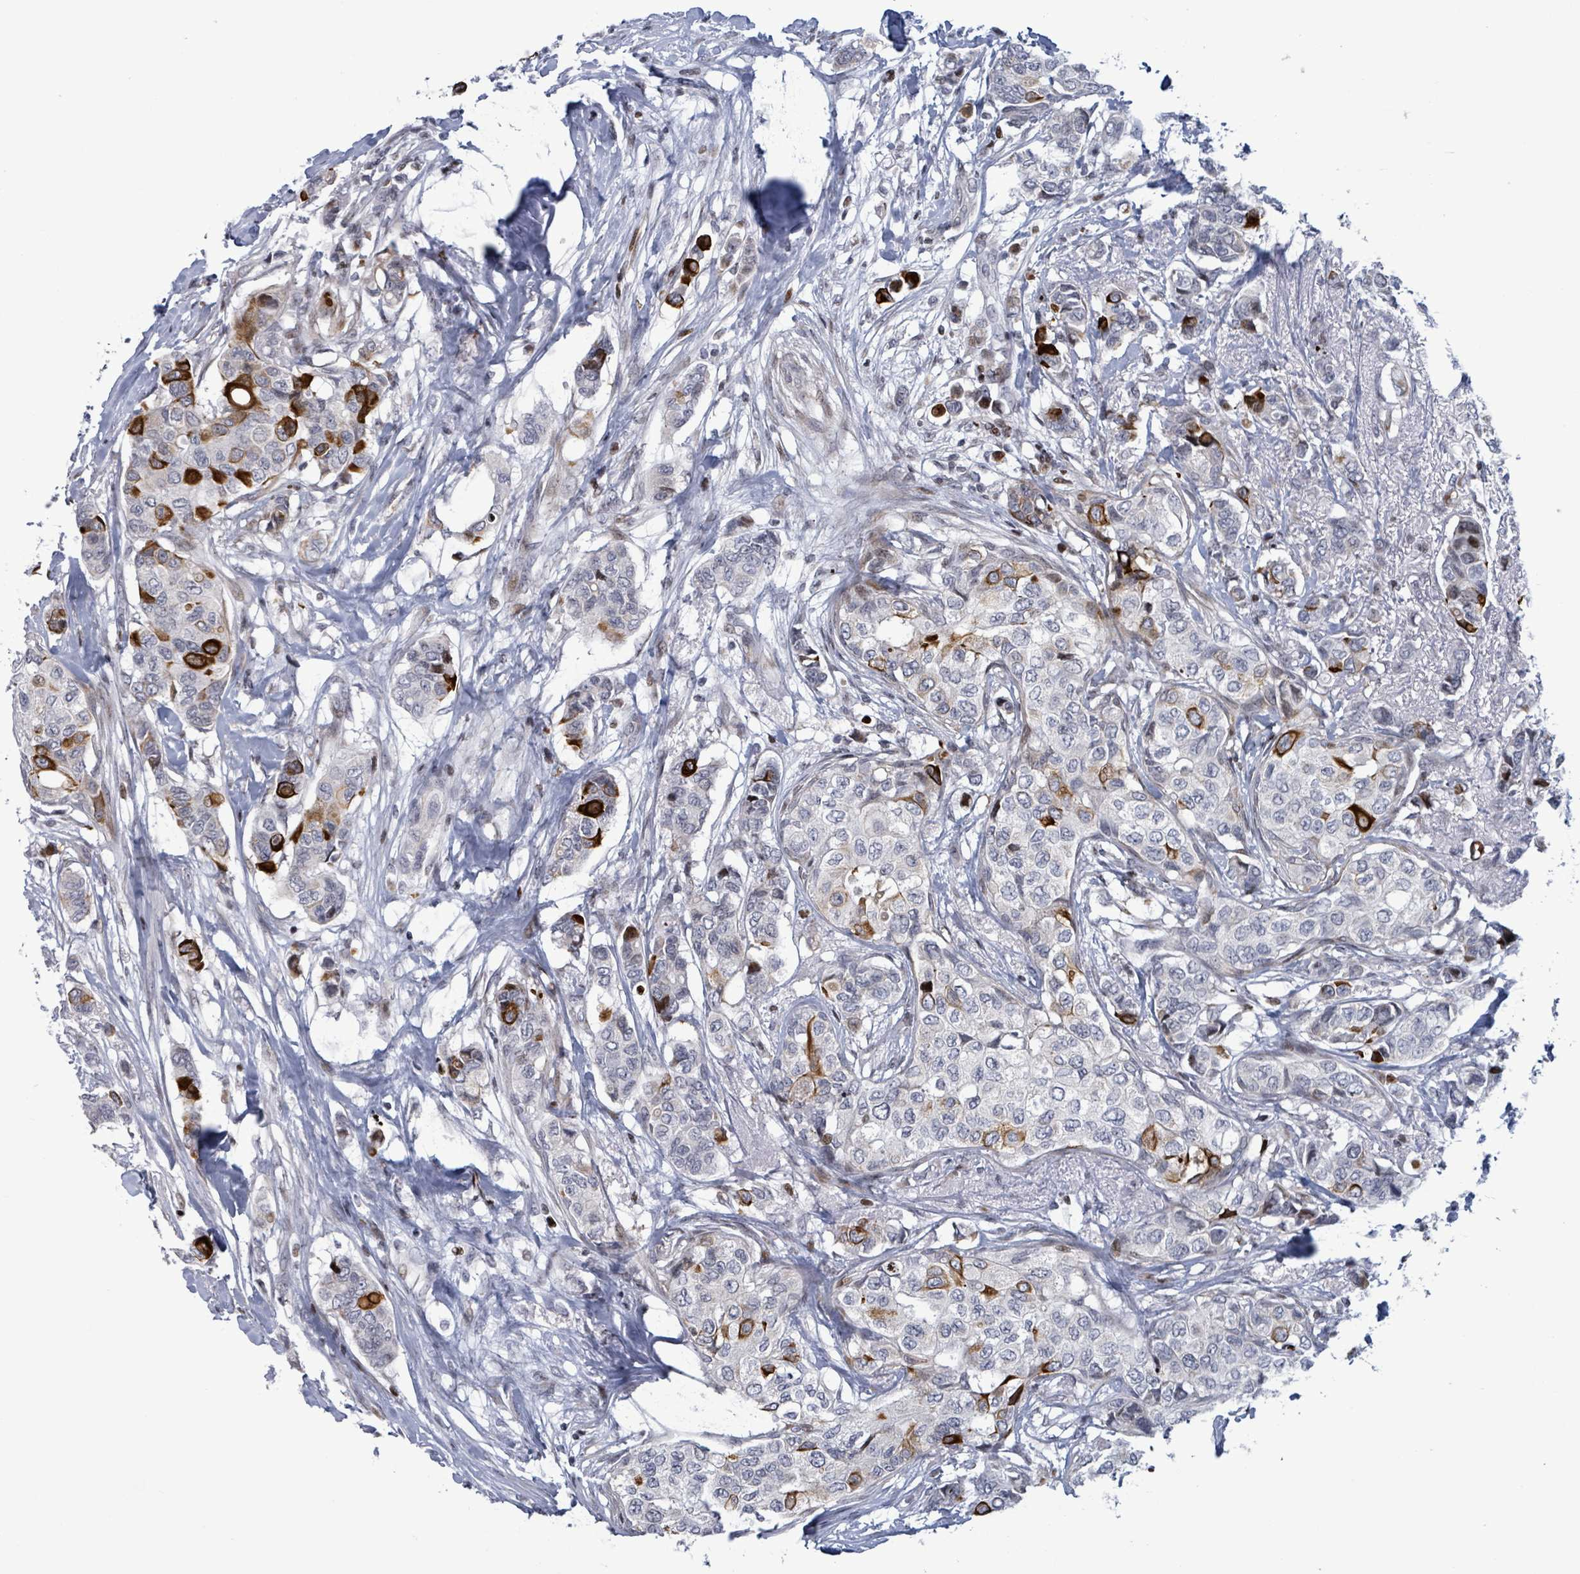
{"staining": {"intensity": "strong", "quantity": "<25%", "location": "cytoplasmic/membranous"}, "tissue": "breast cancer", "cell_type": "Tumor cells", "image_type": "cancer", "snomed": [{"axis": "morphology", "description": "Lobular carcinoma"}, {"axis": "topography", "description": "Breast"}], "caption": "Breast lobular carcinoma tissue demonstrates strong cytoplasmic/membranous staining in approximately <25% of tumor cells (IHC, brightfield microscopy, high magnification).", "gene": "FNDC4", "patient": {"sex": "female", "age": 51}}